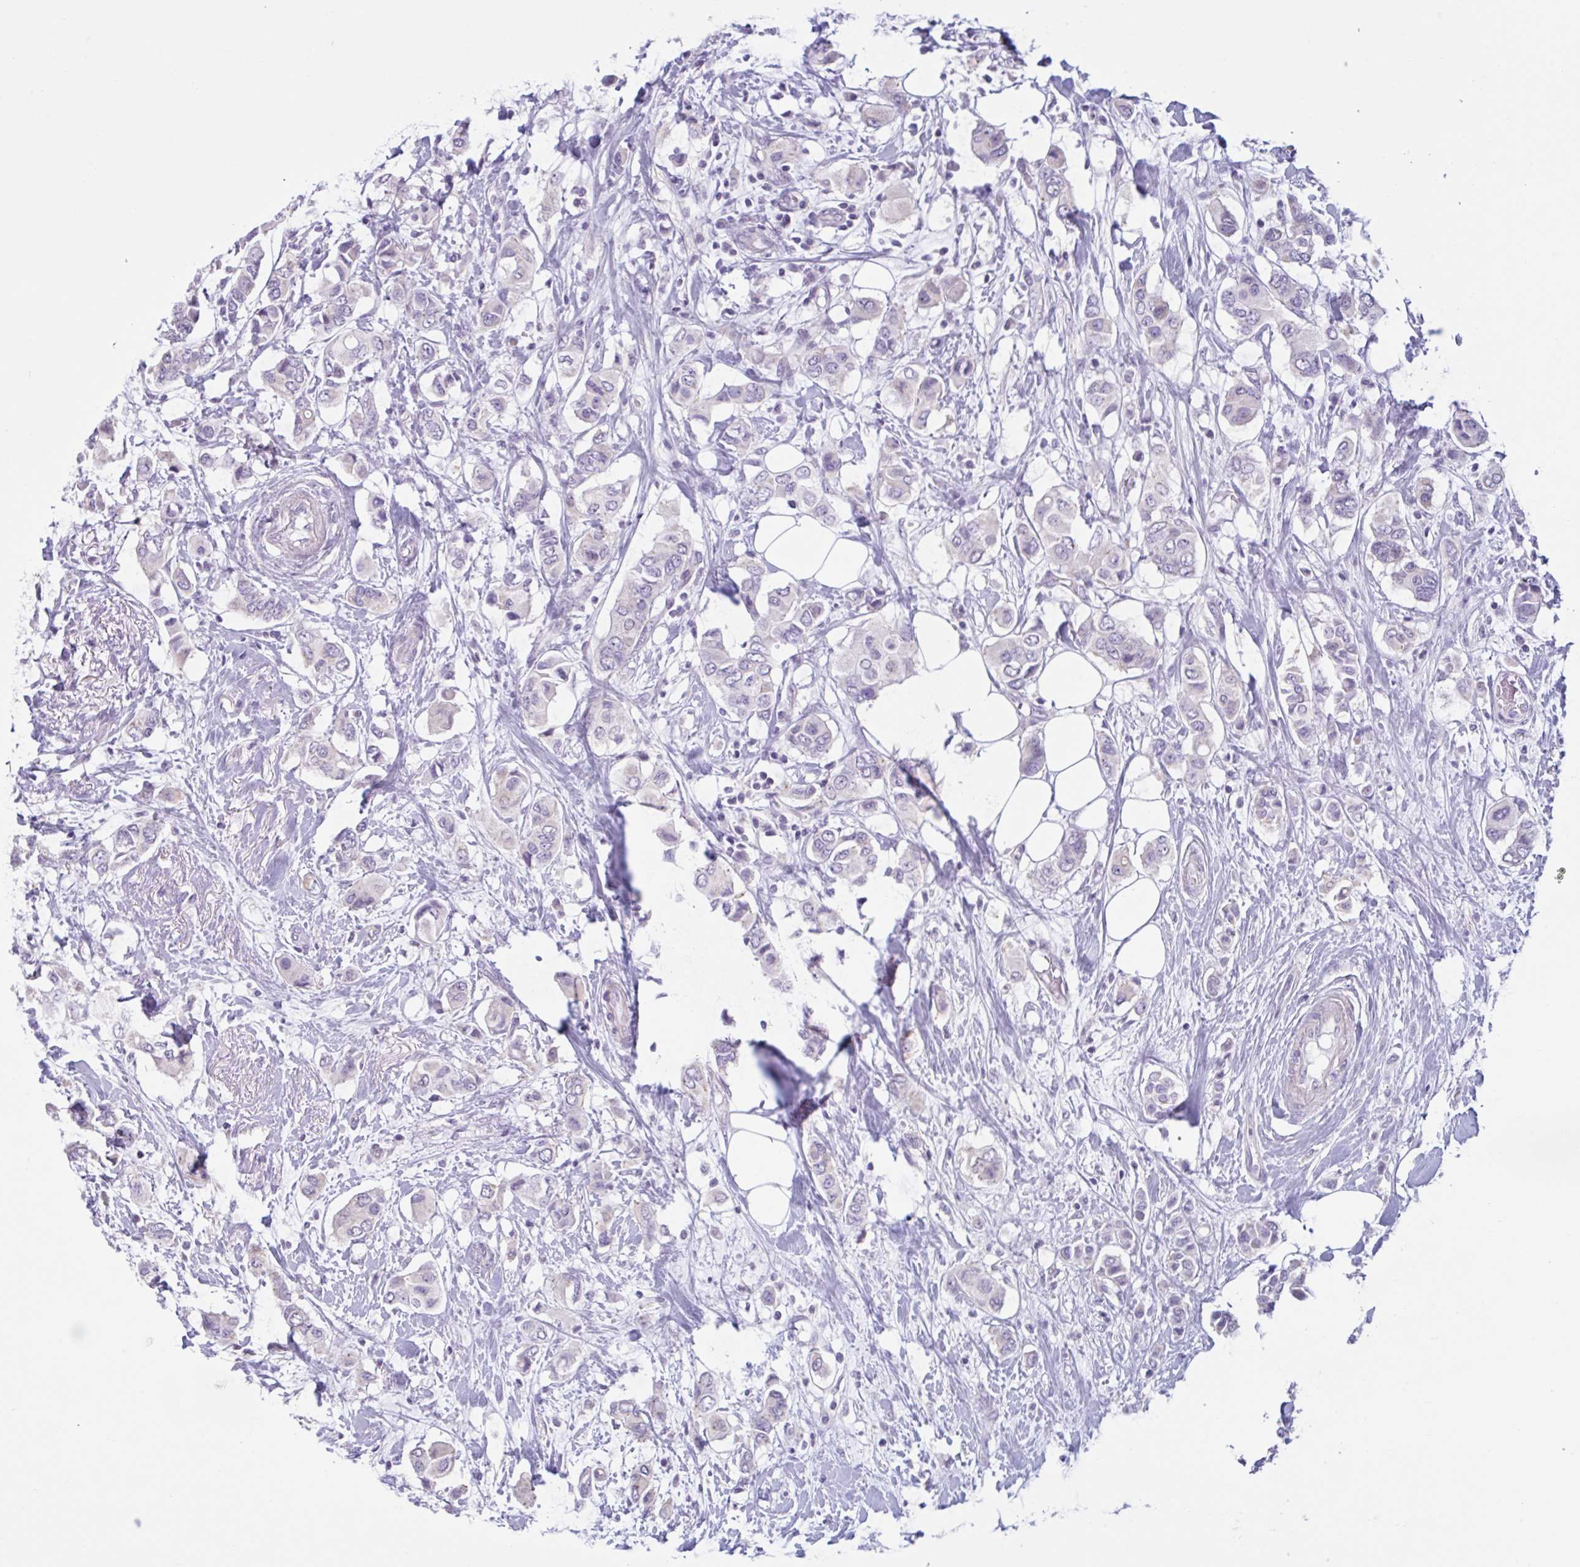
{"staining": {"intensity": "negative", "quantity": "none", "location": "none"}, "tissue": "breast cancer", "cell_type": "Tumor cells", "image_type": "cancer", "snomed": [{"axis": "morphology", "description": "Lobular carcinoma"}, {"axis": "topography", "description": "Breast"}], "caption": "This is a histopathology image of IHC staining of lobular carcinoma (breast), which shows no expression in tumor cells.", "gene": "CDH19", "patient": {"sex": "female", "age": 51}}